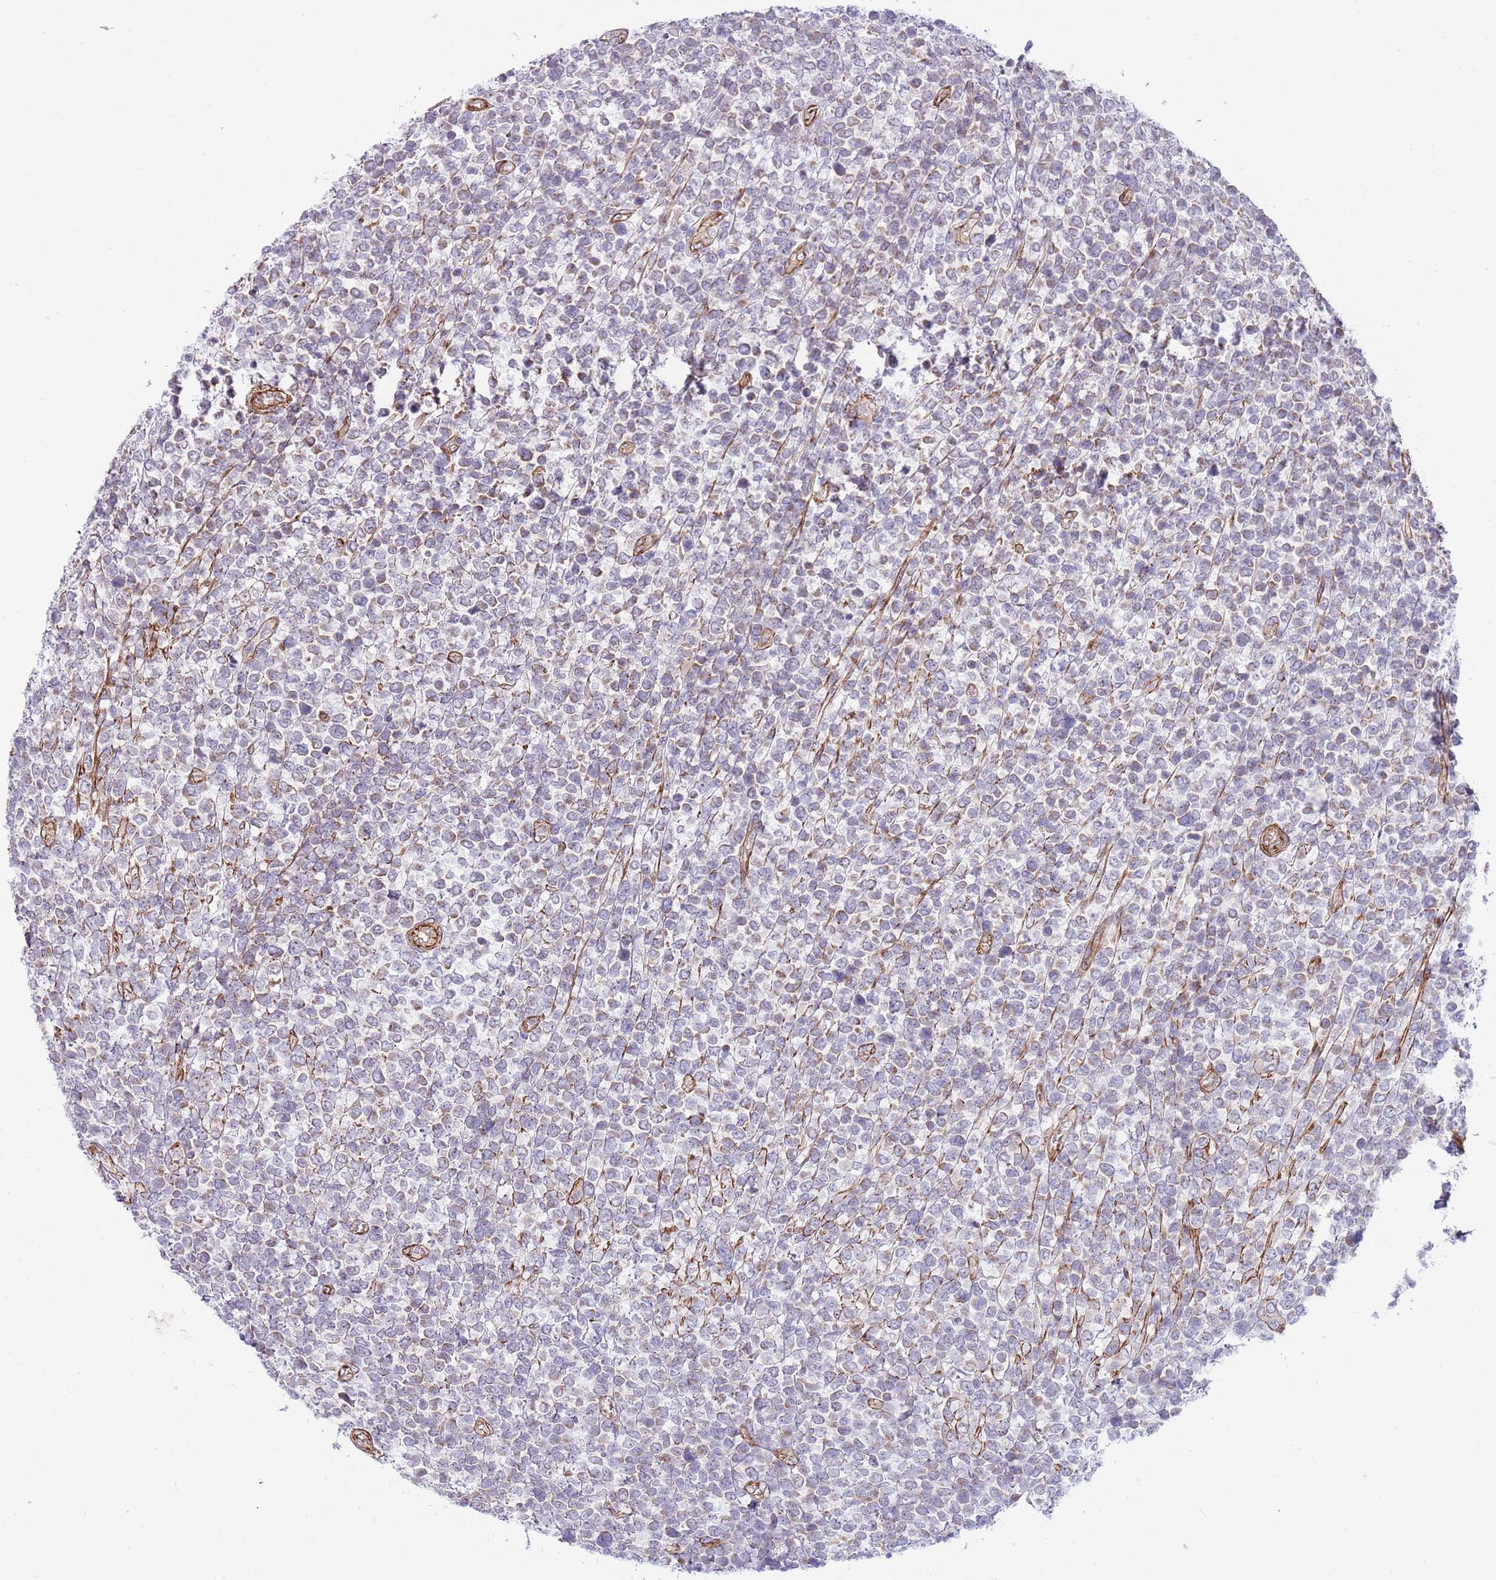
{"staining": {"intensity": "negative", "quantity": "none", "location": "none"}, "tissue": "lymphoma", "cell_type": "Tumor cells", "image_type": "cancer", "snomed": [{"axis": "morphology", "description": "Malignant lymphoma, non-Hodgkin's type, High grade"}, {"axis": "topography", "description": "Soft tissue"}], "caption": "An image of human malignant lymphoma, non-Hodgkin's type (high-grade) is negative for staining in tumor cells.", "gene": "NEK3", "patient": {"sex": "female", "age": 56}}